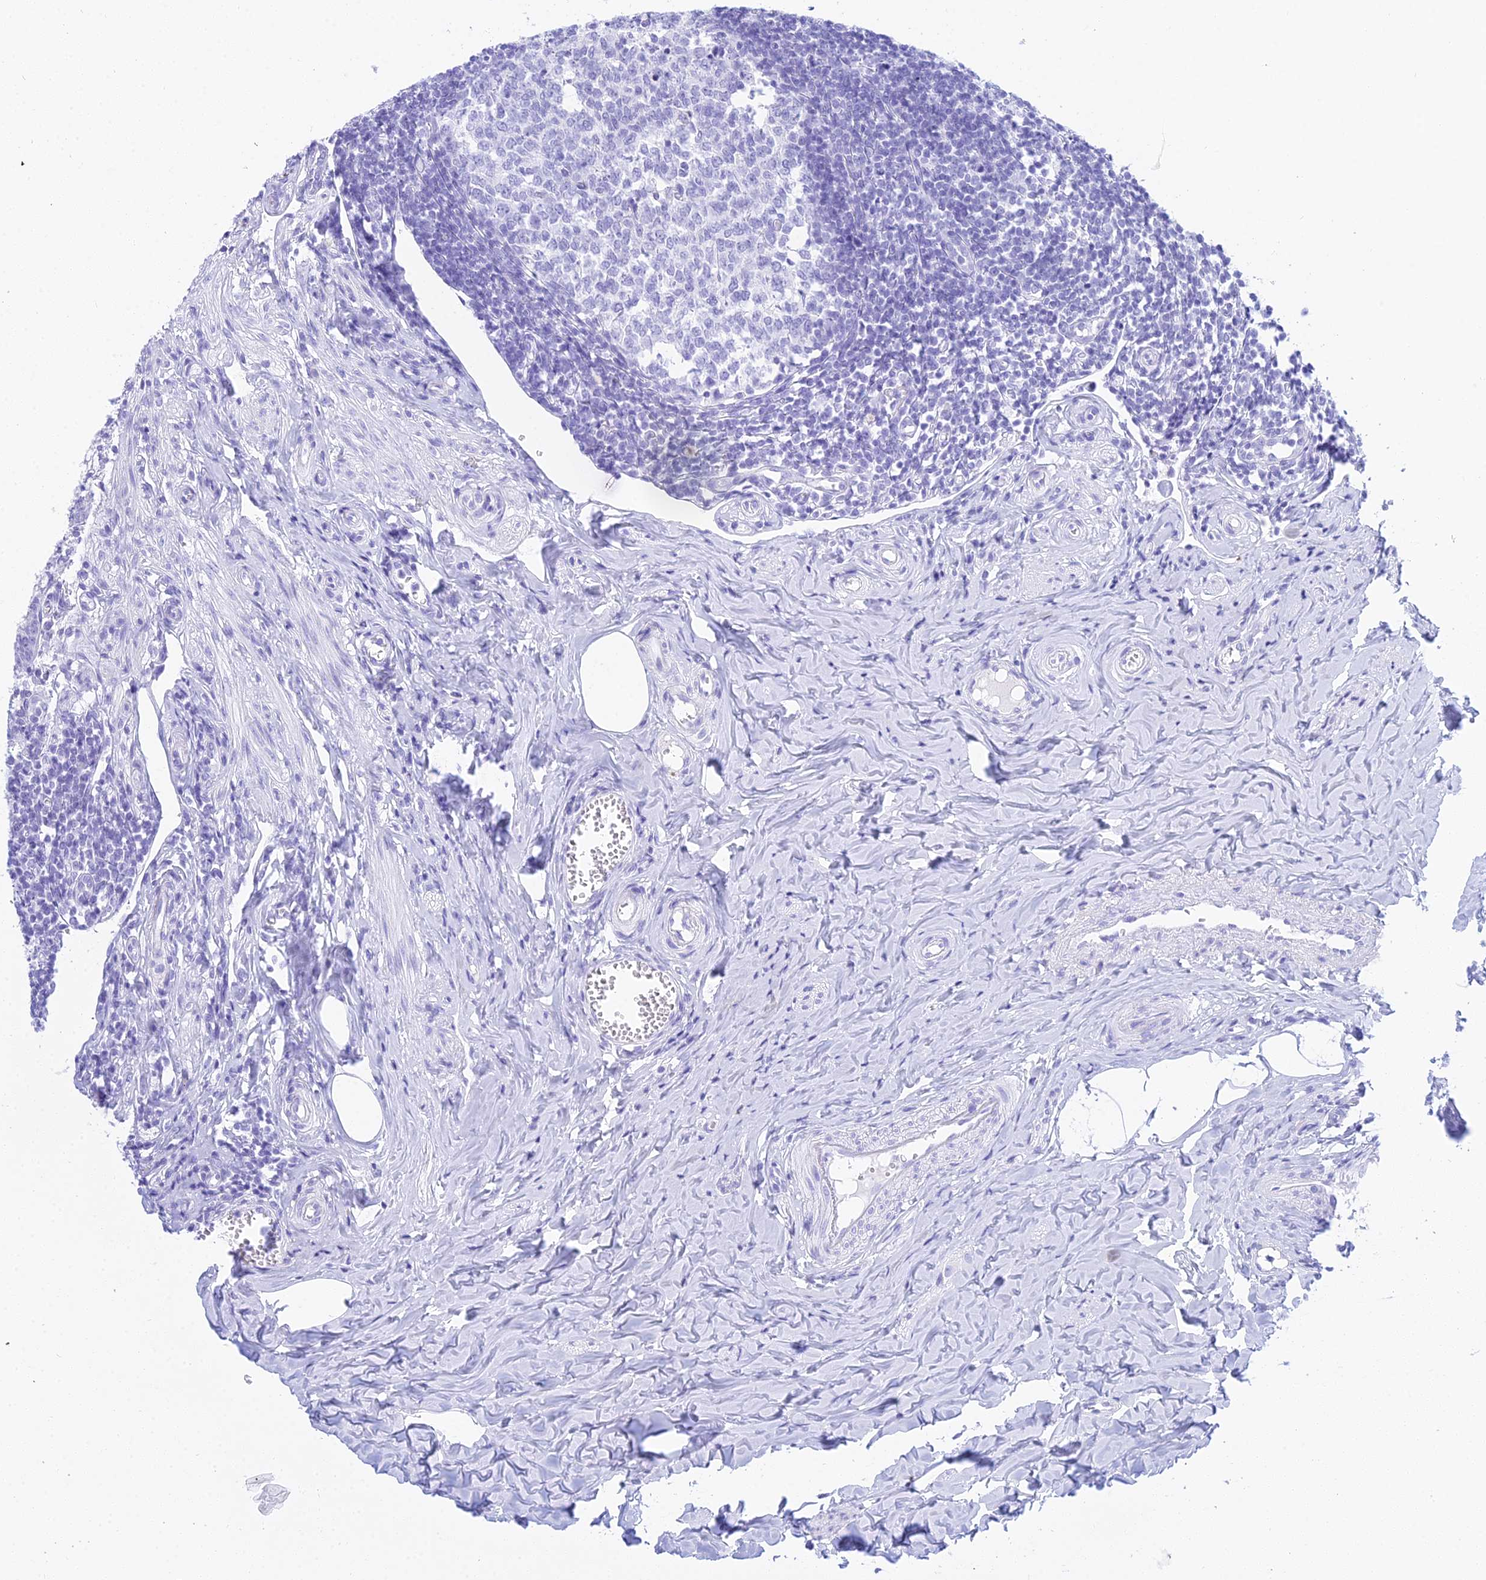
{"staining": {"intensity": "negative", "quantity": "none", "location": "none"}, "tissue": "appendix", "cell_type": "Glandular cells", "image_type": "normal", "snomed": [{"axis": "morphology", "description": "Normal tissue, NOS"}, {"axis": "topography", "description": "Appendix"}], "caption": "The photomicrograph displays no staining of glandular cells in benign appendix.", "gene": "PATE4", "patient": {"sex": "female", "age": 33}}